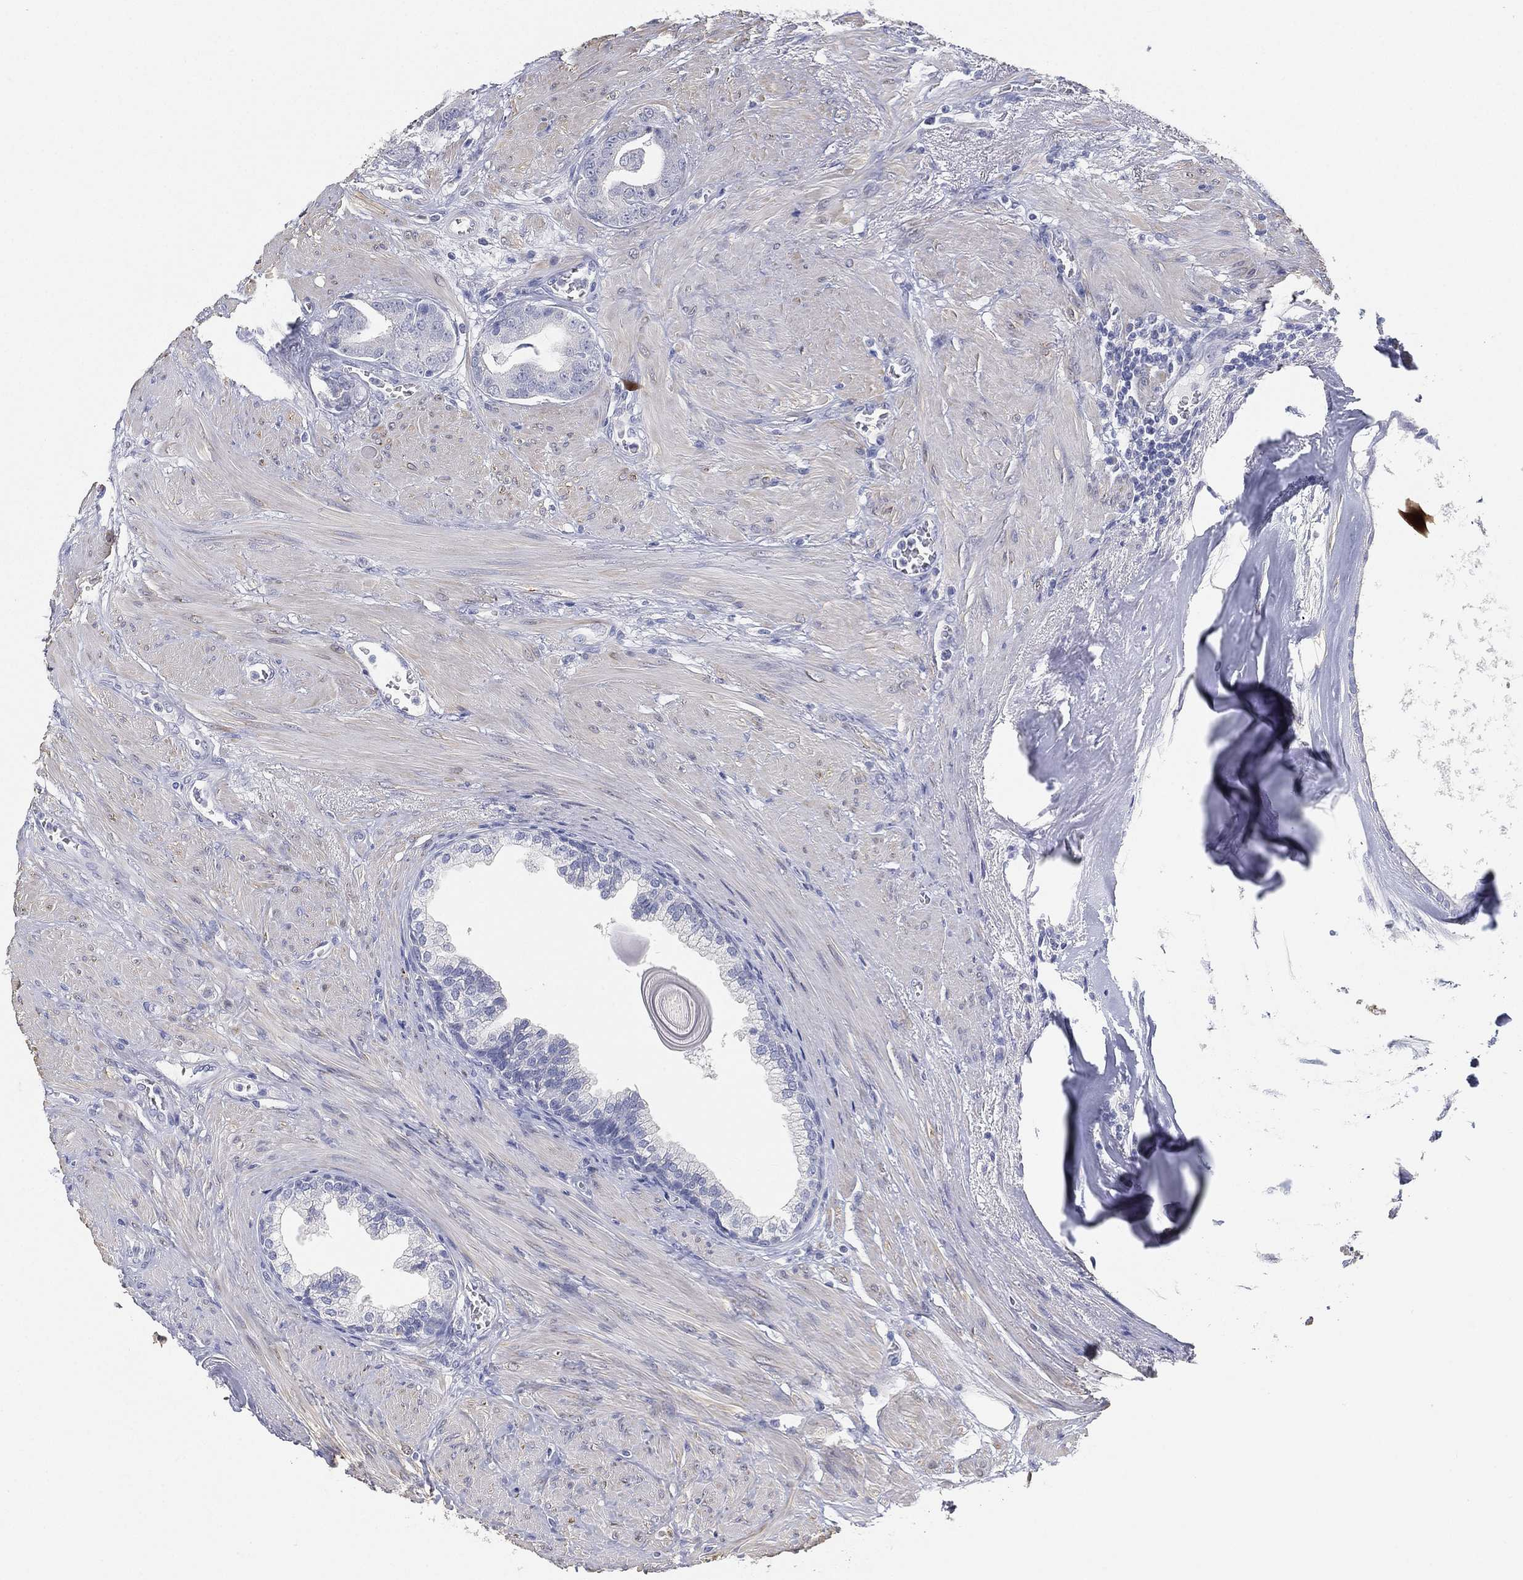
{"staining": {"intensity": "negative", "quantity": "none", "location": "none"}, "tissue": "prostate cancer", "cell_type": "Tumor cells", "image_type": "cancer", "snomed": [{"axis": "morphology", "description": "Adenocarcinoma, NOS"}, {"axis": "topography", "description": "Prostate"}], "caption": "Immunohistochemistry (IHC) image of human prostate adenocarcinoma stained for a protein (brown), which exhibits no staining in tumor cells.", "gene": "FAM187B", "patient": {"sex": "male", "age": 69}}